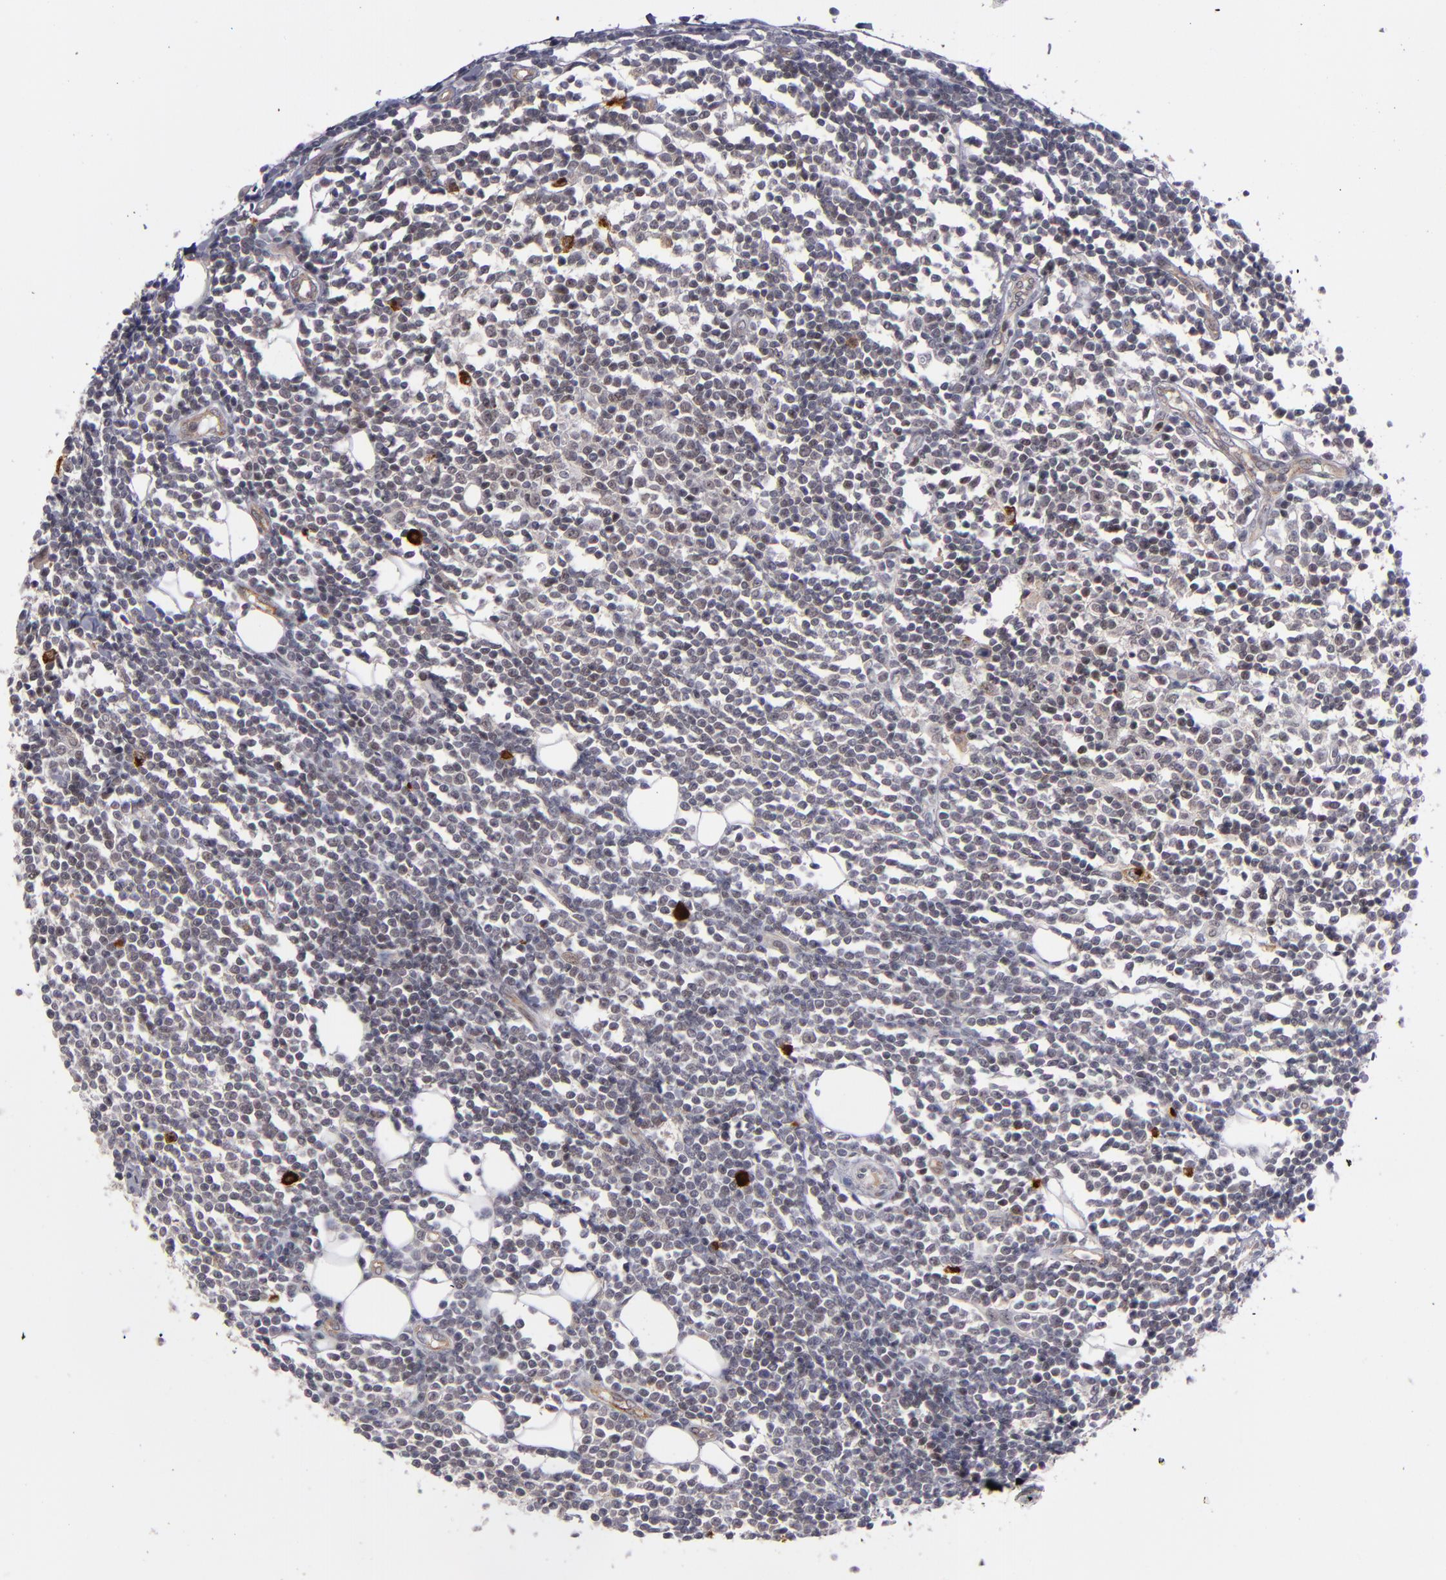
{"staining": {"intensity": "weak", "quantity": "<25%", "location": "nuclear"}, "tissue": "lymphoma", "cell_type": "Tumor cells", "image_type": "cancer", "snomed": [{"axis": "morphology", "description": "Malignant lymphoma, non-Hodgkin's type, Low grade"}, {"axis": "topography", "description": "Soft tissue"}], "caption": "This is an immunohistochemistry image of human lymphoma. There is no expression in tumor cells.", "gene": "STX3", "patient": {"sex": "male", "age": 92}}